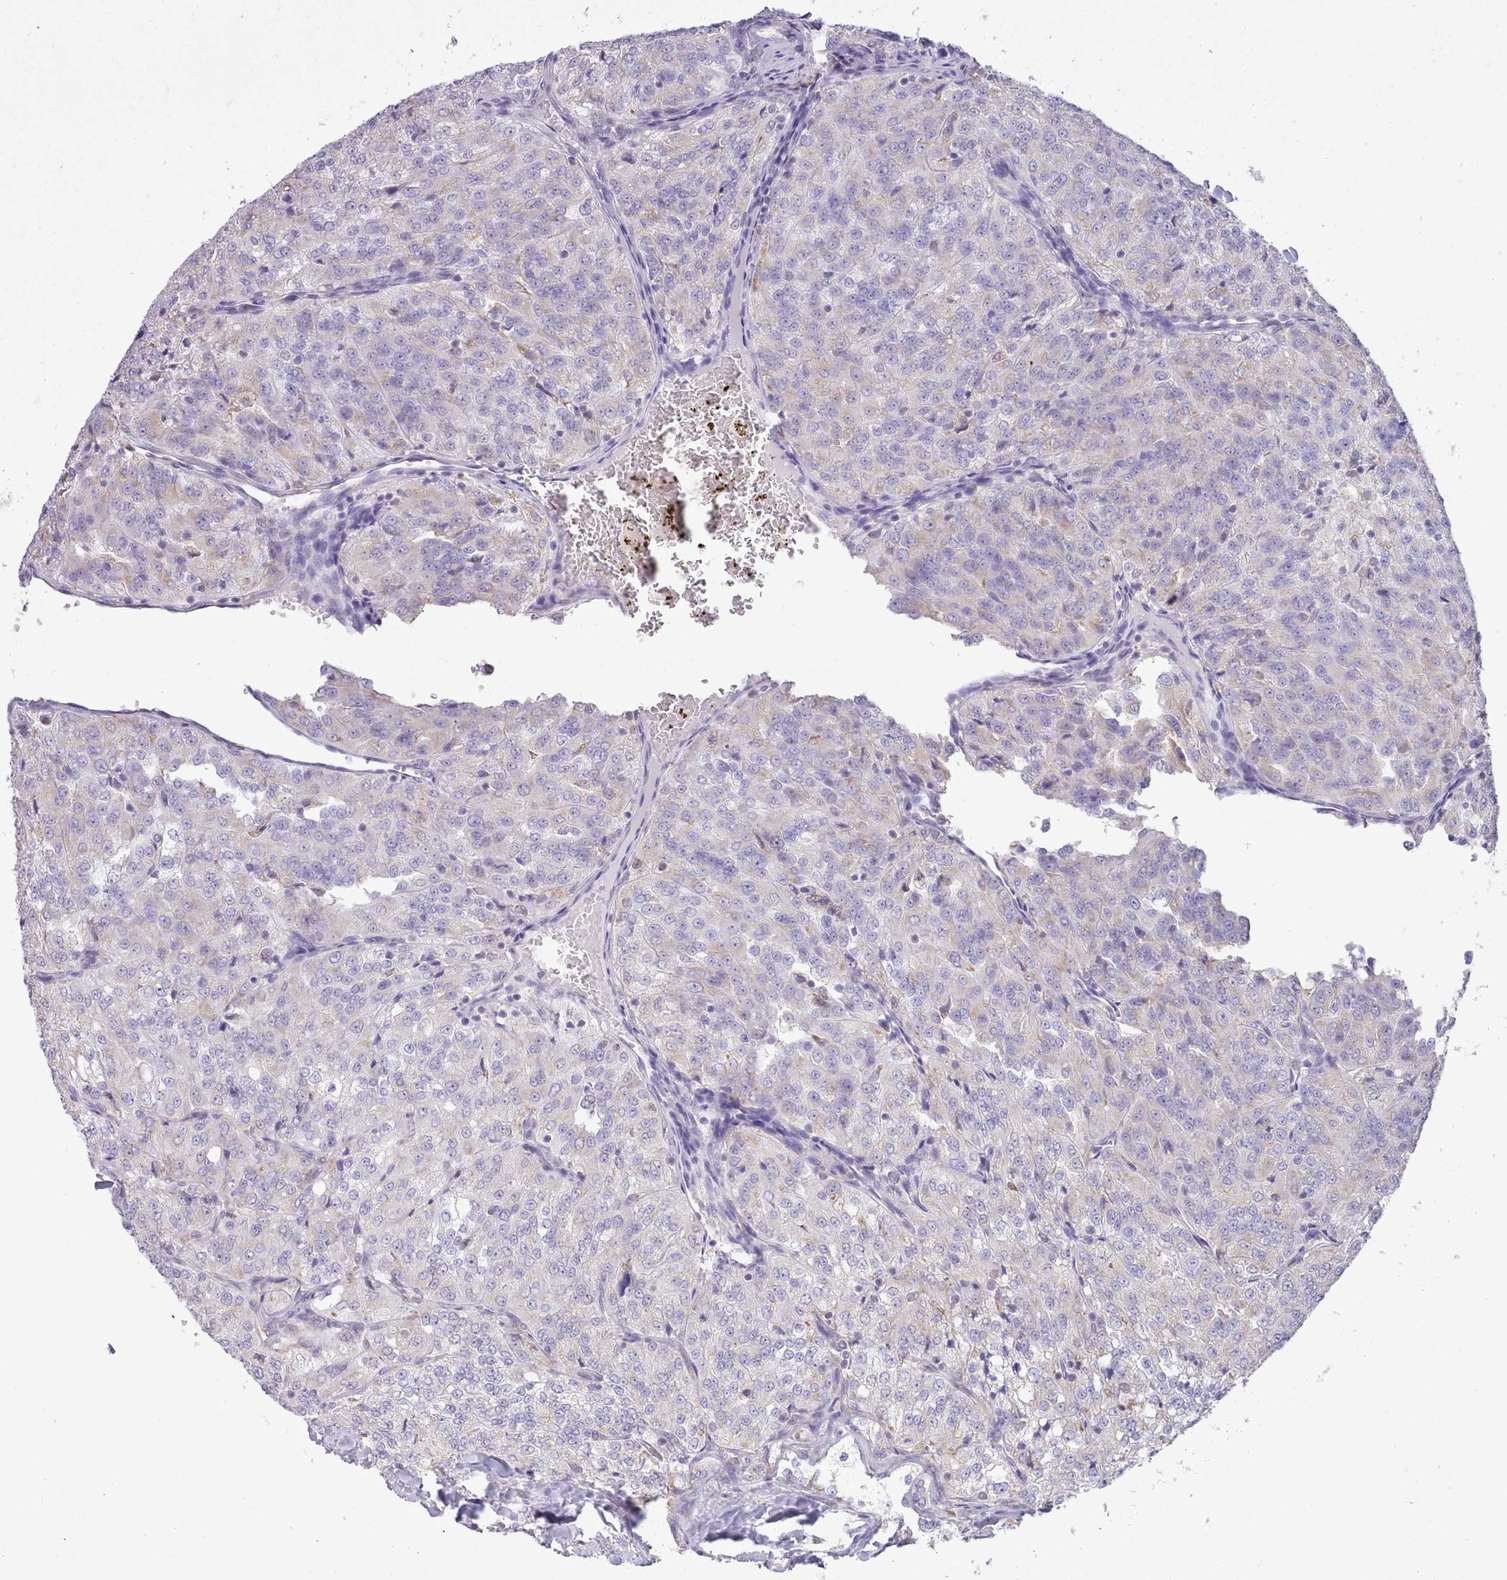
{"staining": {"intensity": "negative", "quantity": "none", "location": "none"}, "tissue": "renal cancer", "cell_type": "Tumor cells", "image_type": "cancer", "snomed": [{"axis": "morphology", "description": "Adenocarcinoma, NOS"}, {"axis": "topography", "description": "Kidney"}], "caption": "A photomicrograph of human renal adenocarcinoma is negative for staining in tumor cells. (DAB (3,3'-diaminobenzidine) immunohistochemistry visualized using brightfield microscopy, high magnification).", "gene": "SEC61B", "patient": {"sex": "female", "age": 63}}